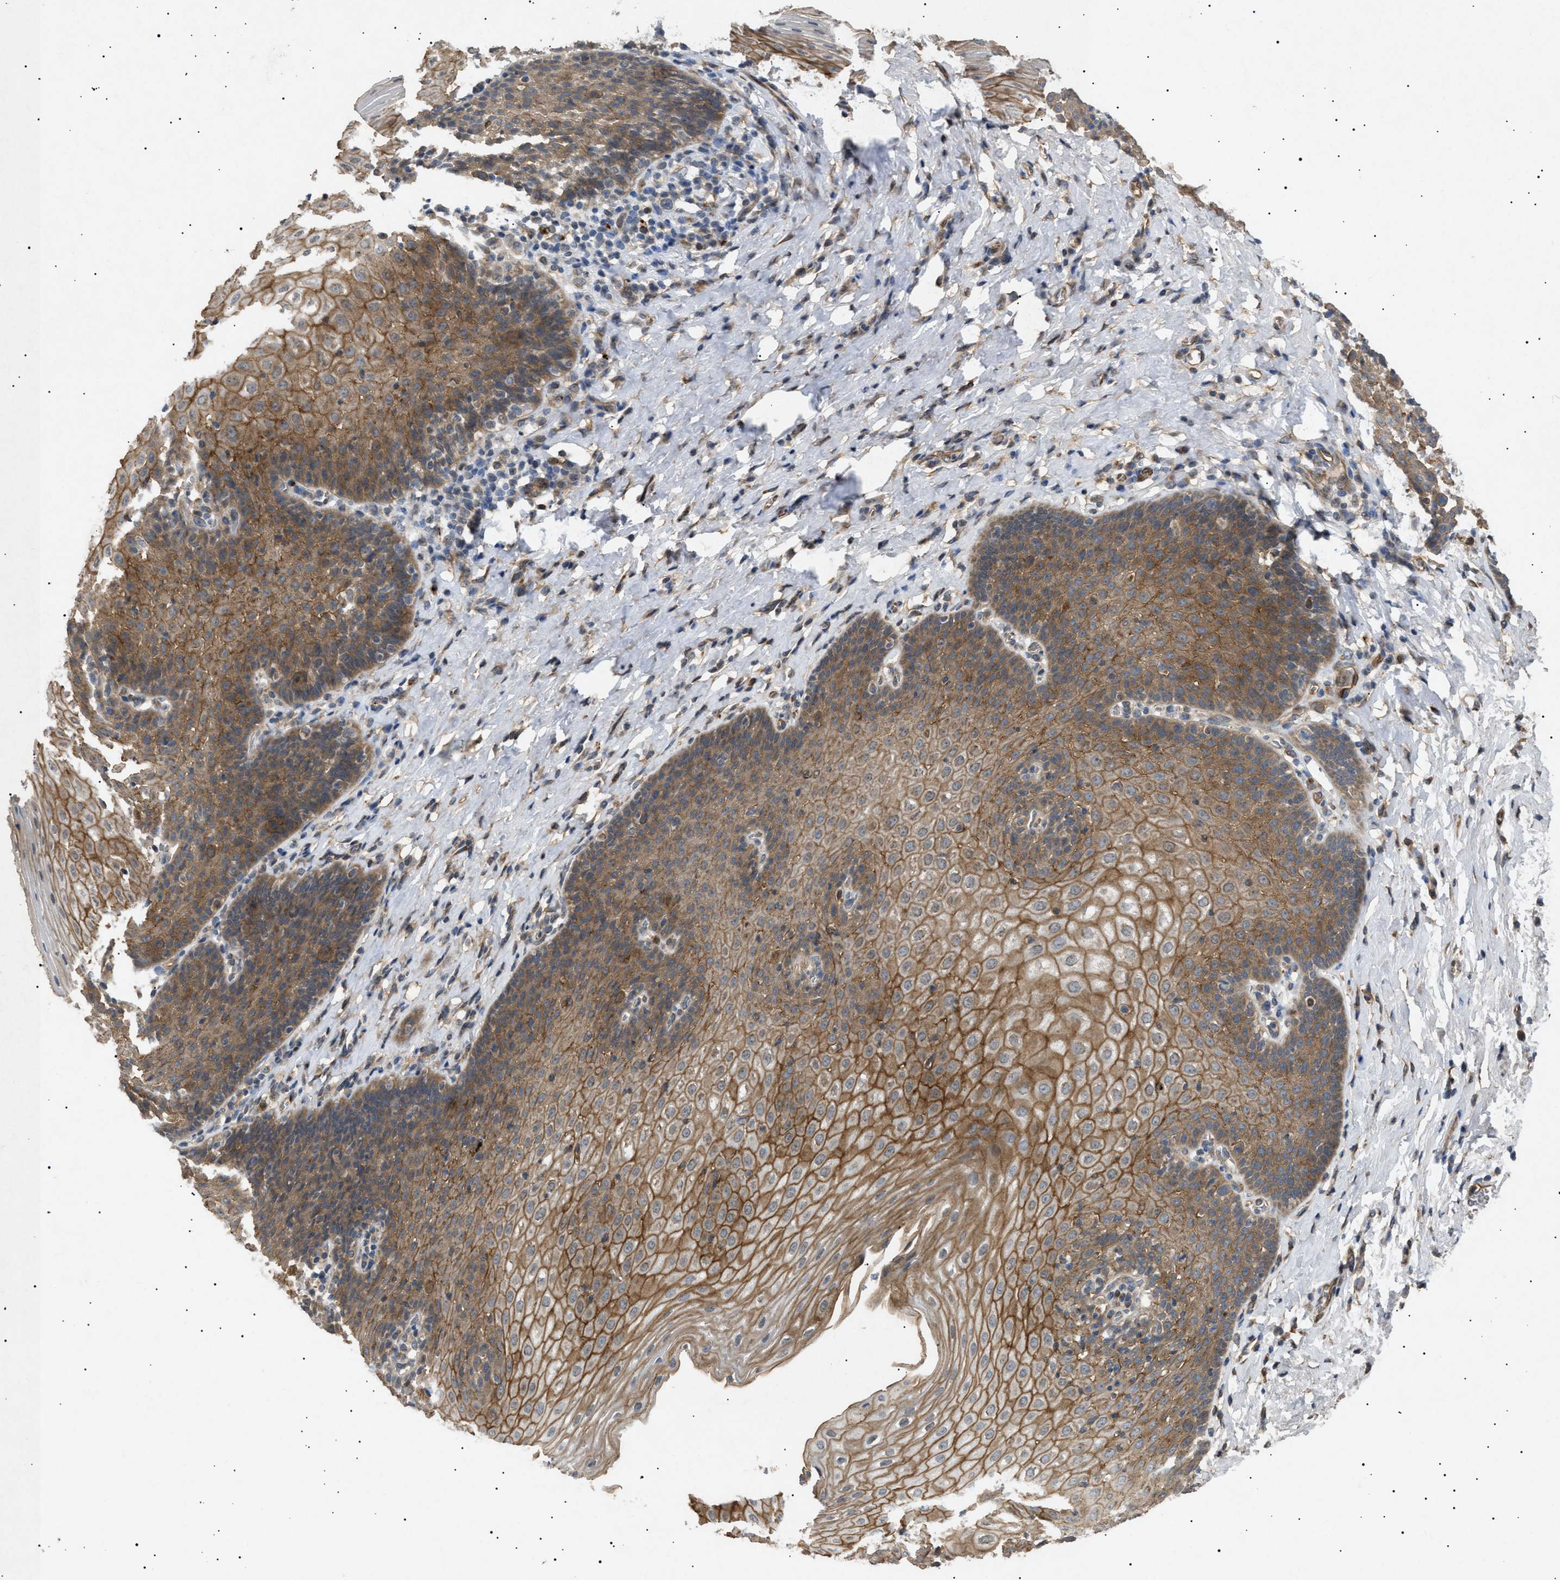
{"staining": {"intensity": "moderate", "quantity": ">75%", "location": "cytoplasmic/membranous"}, "tissue": "esophagus", "cell_type": "Squamous epithelial cells", "image_type": "normal", "snomed": [{"axis": "morphology", "description": "Normal tissue, NOS"}, {"axis": "topography", "description": "Esophagus"}], "caption": "A histopathology image of human esophagus stained for a protein reveals moderate cytoplasmic/membranous brown staining in squamous epithelial cells.", "gene": "SIRT5", "patient": {"sex": "female", "age": 61}}